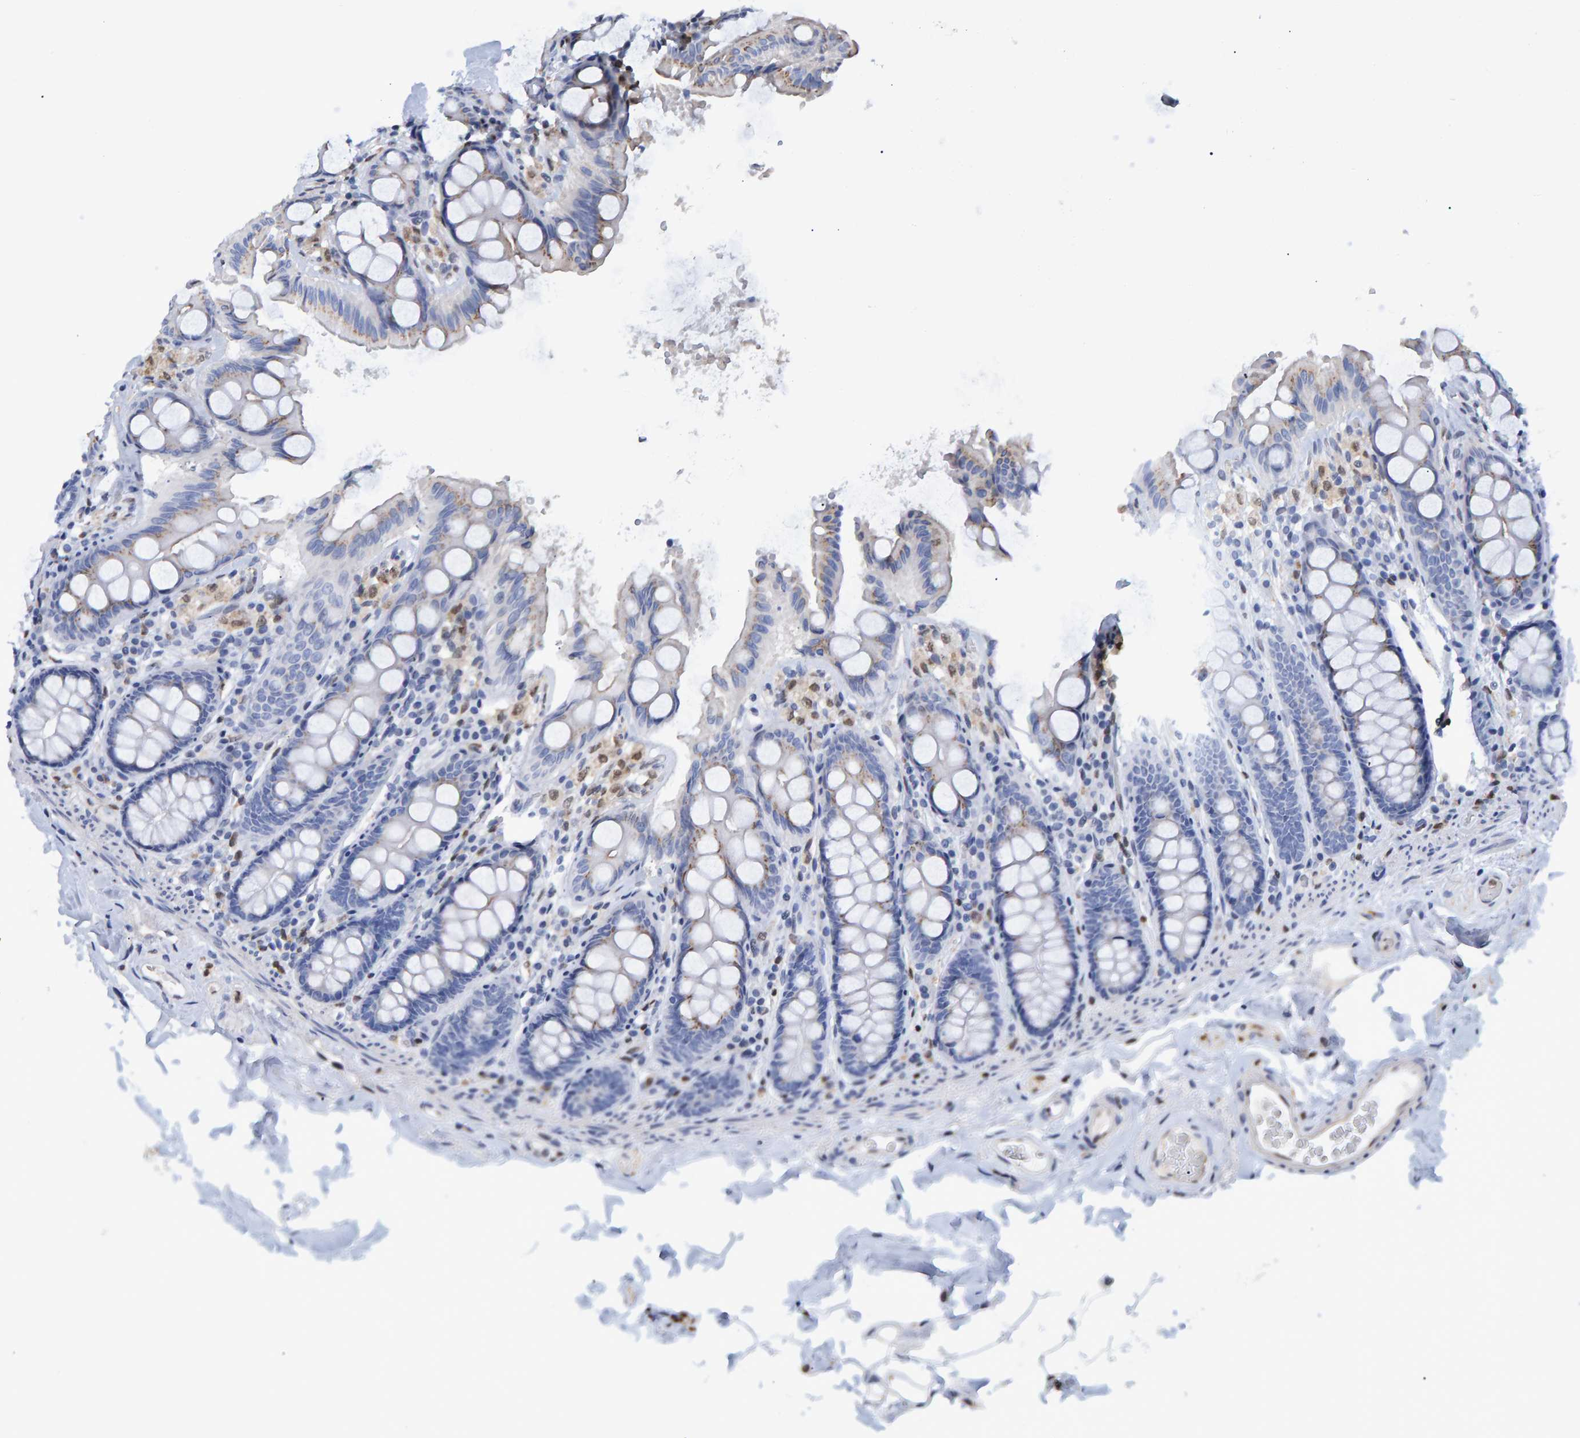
{"staining": {"intensity": "weak", "quantity": ">75%", "location": "nuclear"}, "tissue": "colon", "cell_type": "Endothelial cells", "image_type": "normal", "snomed": [{"axis": "morphology", "description": "Normal tissue, NOS"}, {"axis": "topography", "description": "Colon"}, {"axis": "topography", "description": "Peripheral nerve tissue"}], "caption": "Protein expression analysis of normal human colon reveals weak nuclear expression in about >75% of endothelial cells. (brown staining indicates protein expression, while blue staining denotes nuclei).", "gene": "QKI", "patient": {"sex": "female", "age": 61}}